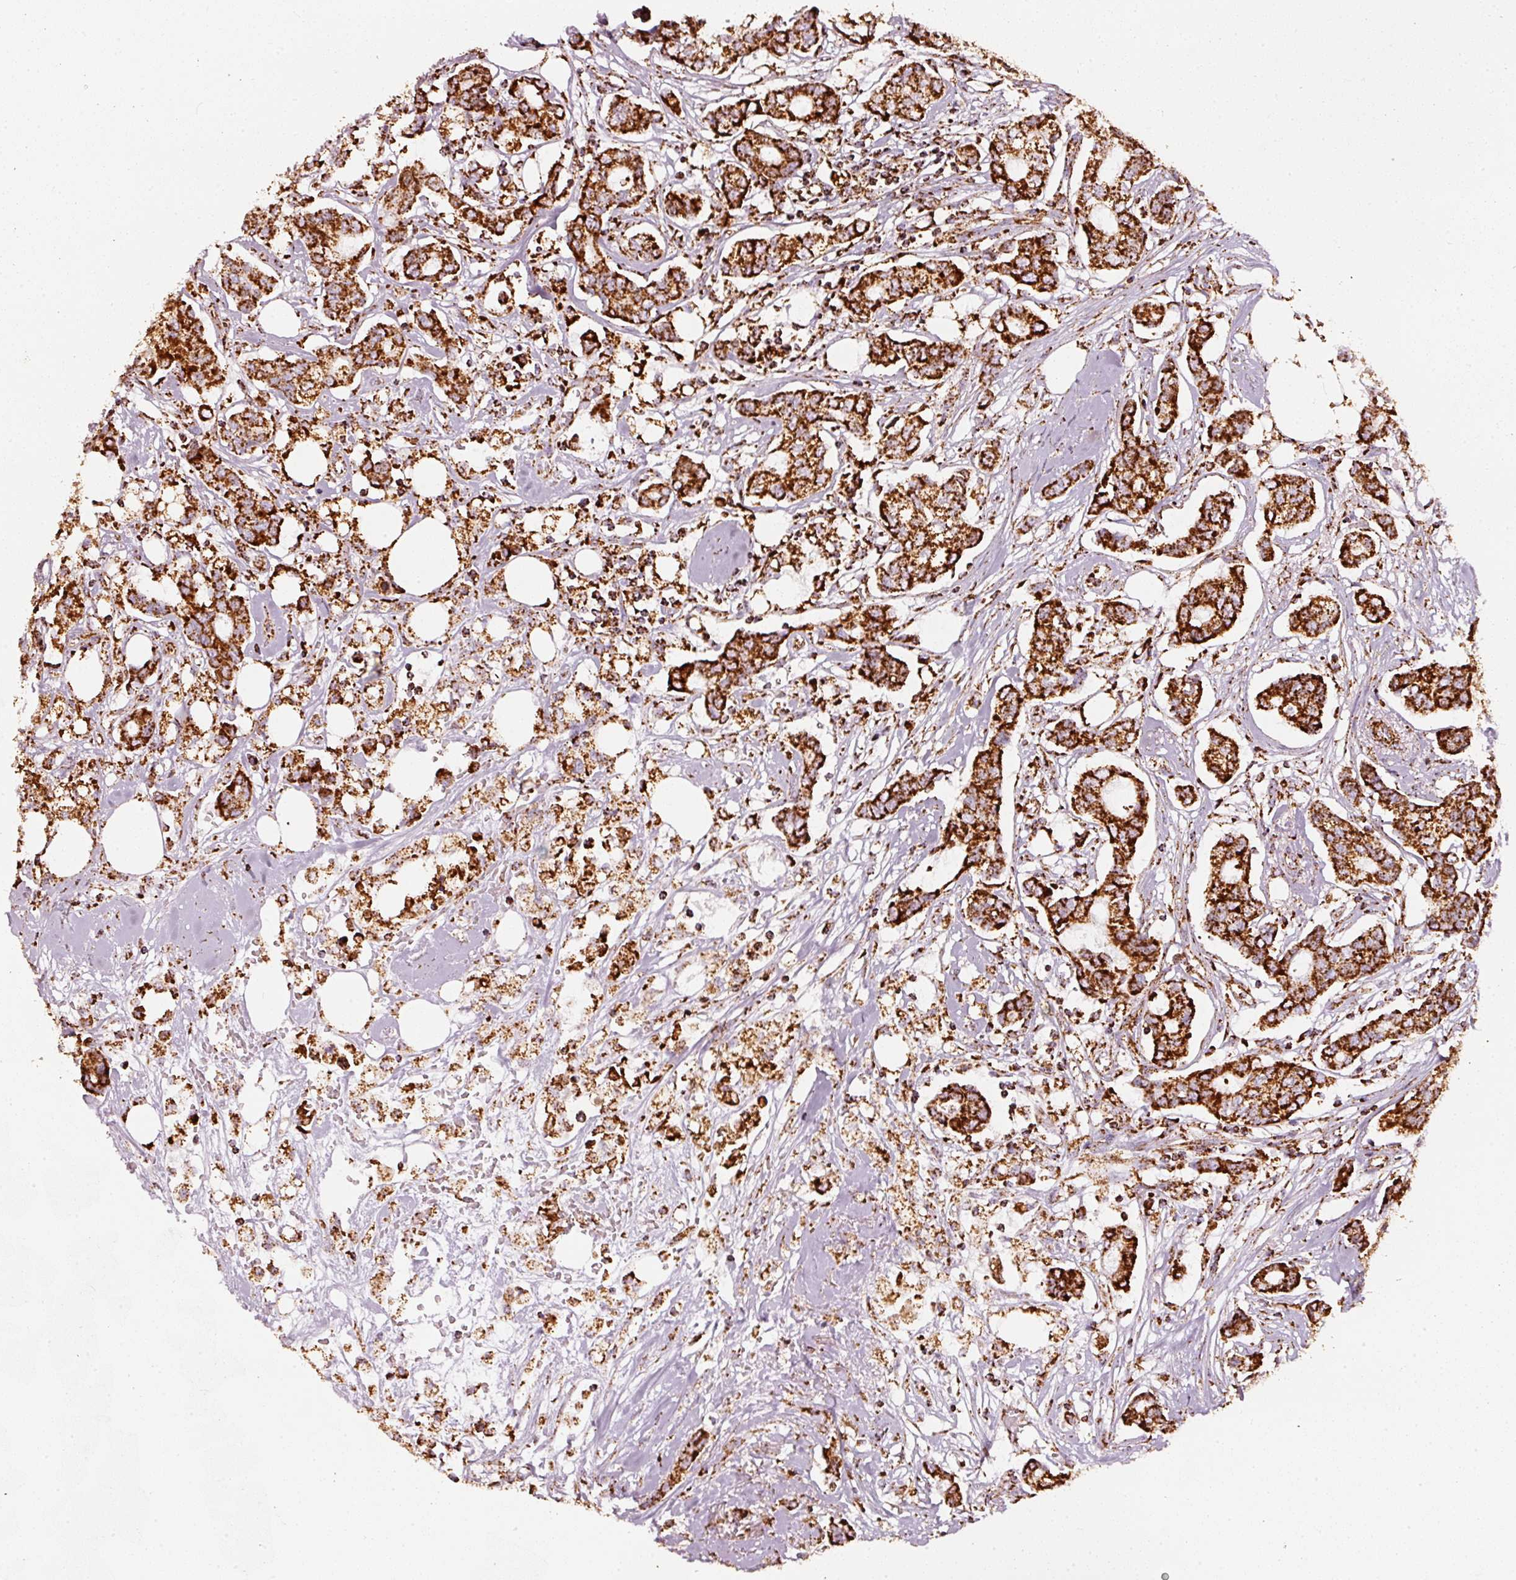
{"staining": {"intensity": "strong", "quantity": ">75%", "location": "cytoplasmic/membranous"}, "tissue": "breast cancer", "cell_type": "Tumor cells", "image_type": "cancer", "snomed": [{"axis": "morphology", "description": "Duct carcinoma"}, {"axis": "topography", "description": "Breast"}], "caption": "Immunohistochemical staining of human intraductal carcinoma (breast) exhibits high levels of strong cytoplasmic/membranous protein positivity in approximately >75% of tumor cells.", "gene": "UQCRC1", "patient": {"sex": "female", "age": 73}}